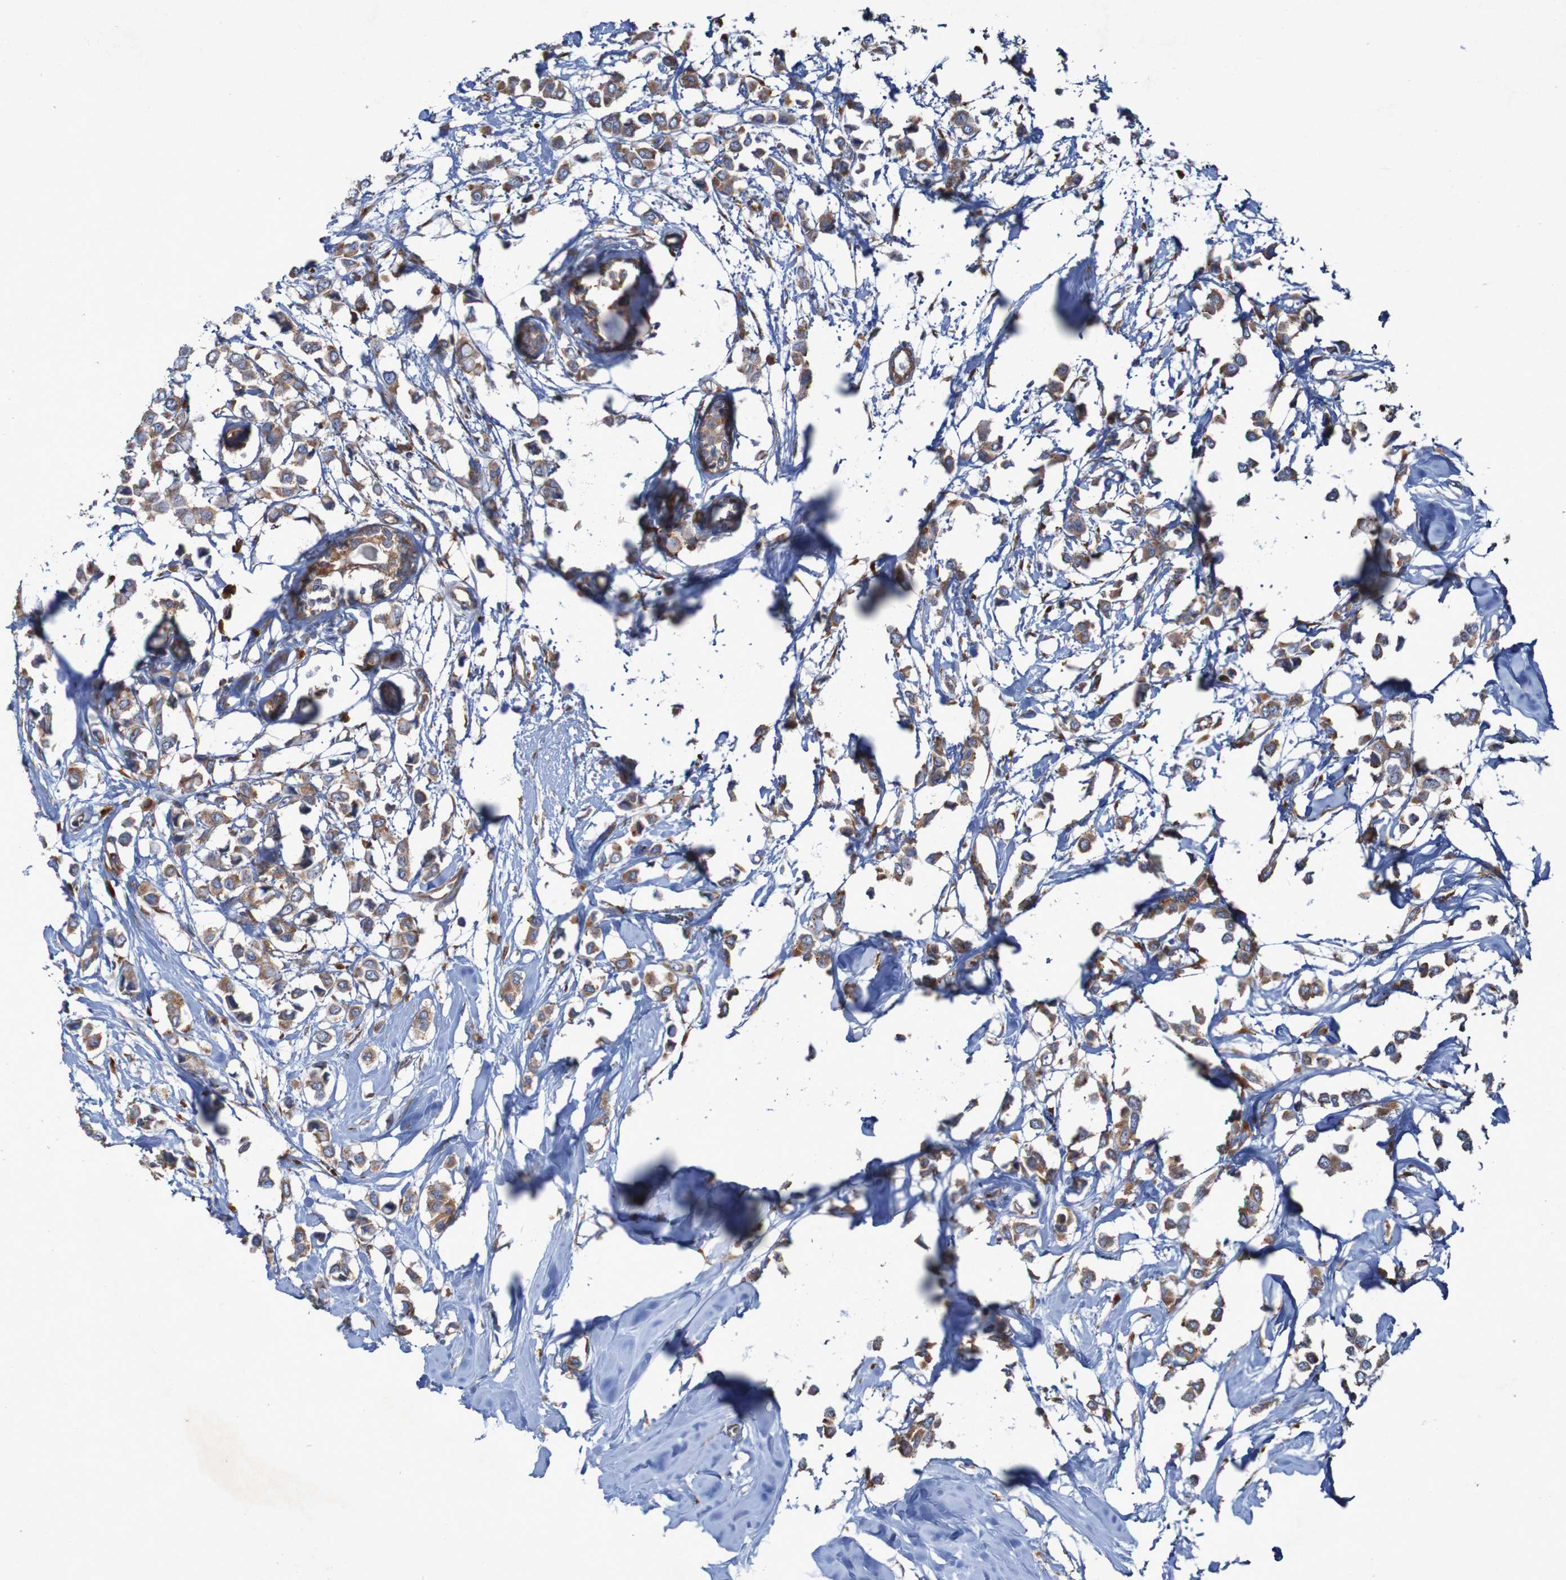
{"staining": {"intensity": "moderate", "quantity": ">75%", "location": "cytoplasmic/membranous"}, "tissue": "breast cancer", "cell_type": "Tumor cells", "image_type": "cancer", "snomed": [{"axis": "morphology", "description": "Lobular carcinoma"}, {"axis": "topography", "description": "Breast"}], "caption": "Tumor cells show moderate cytoplasmic/membranous positivity in about >75% of cells in lobular carcinoma (breast).", "gene": "RPL10", "patient": {"sex": "female", "age": 51}}